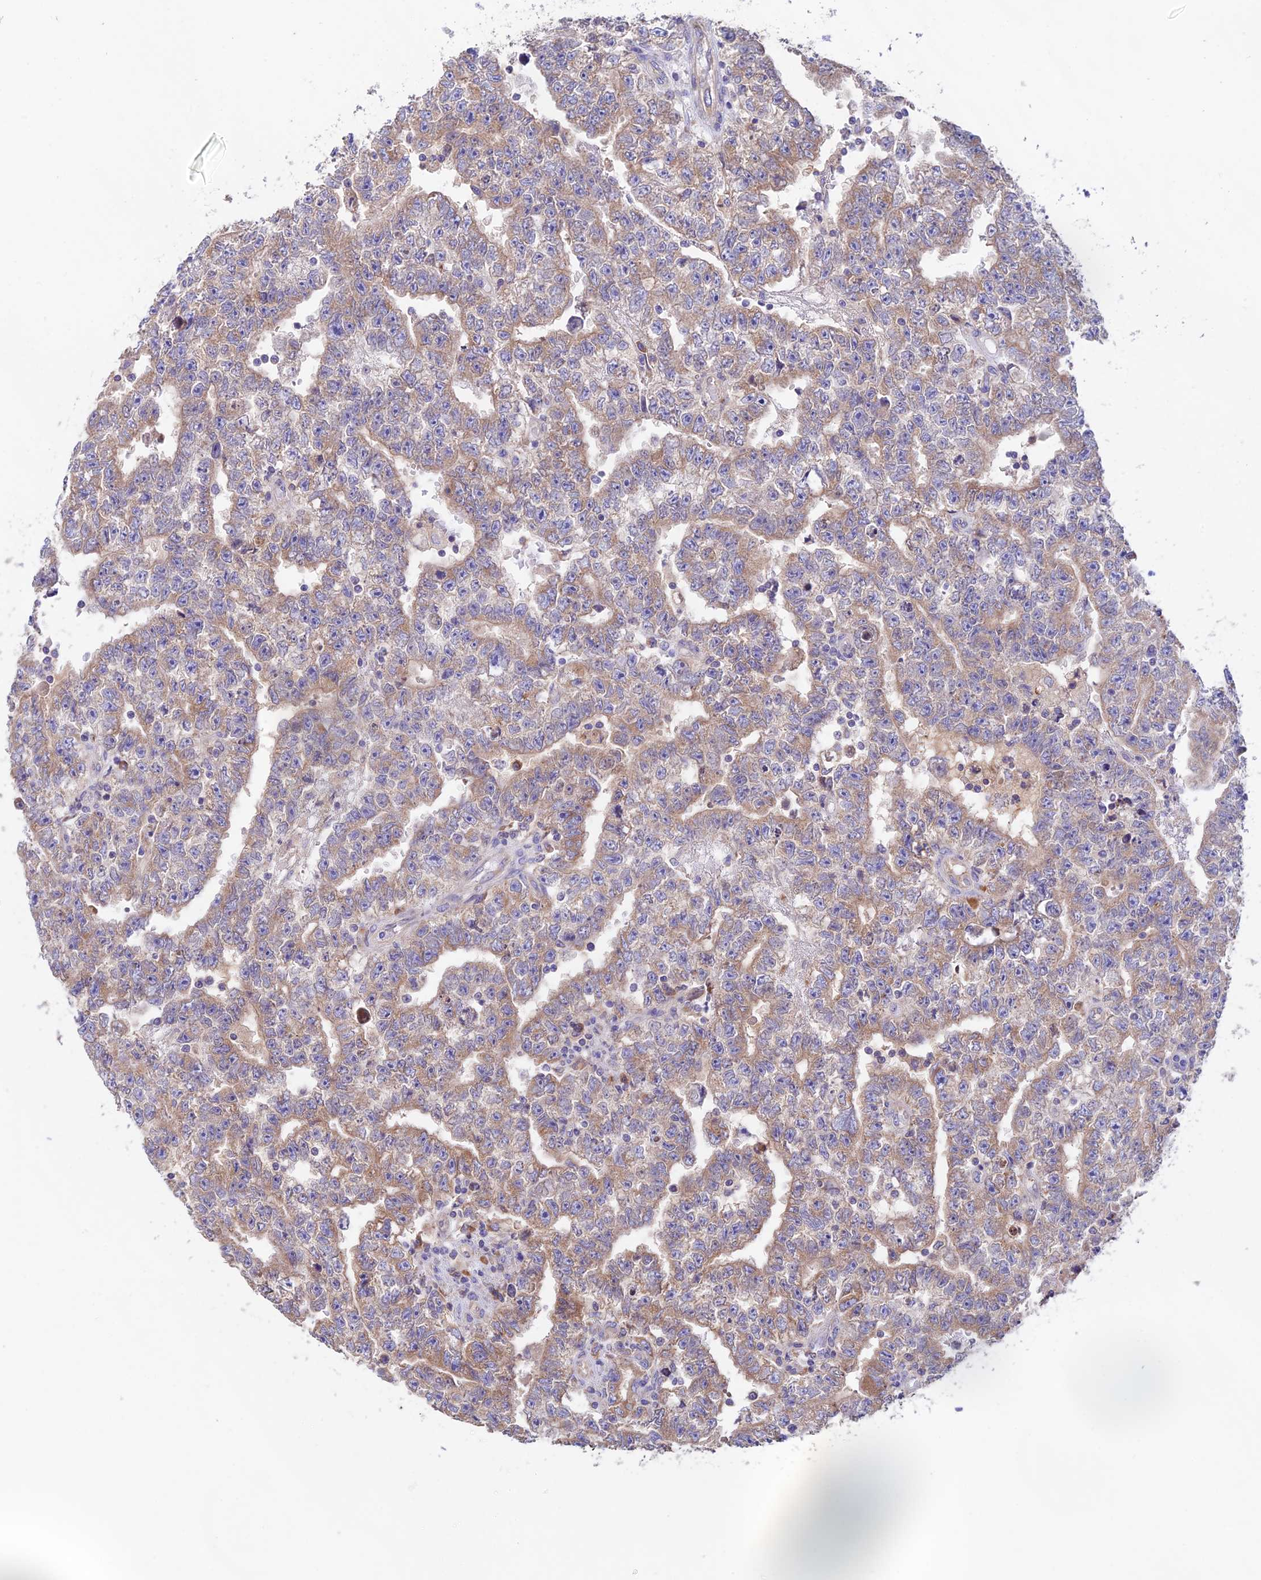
{"staining": {"intensity": "weak", "quantity": "25%-75%", "location": "cytoplasmic/membranous"}, "tissue": "testis cancer", "cell_type": "Tumor cells", "image_type": "cancer", "snomed": [{"axis": "morphology", "description": "Carcinoma, Embryonal, NOS"}, {"axis": "topography", "description": "Testis"}], "caption": "Human testis cancer (embryonal carcinoma) stained with a protein marker exhibits weak staining in tumor cells.", "gene": "EMC3", "patient": {"sex": "male", "age": 25}}